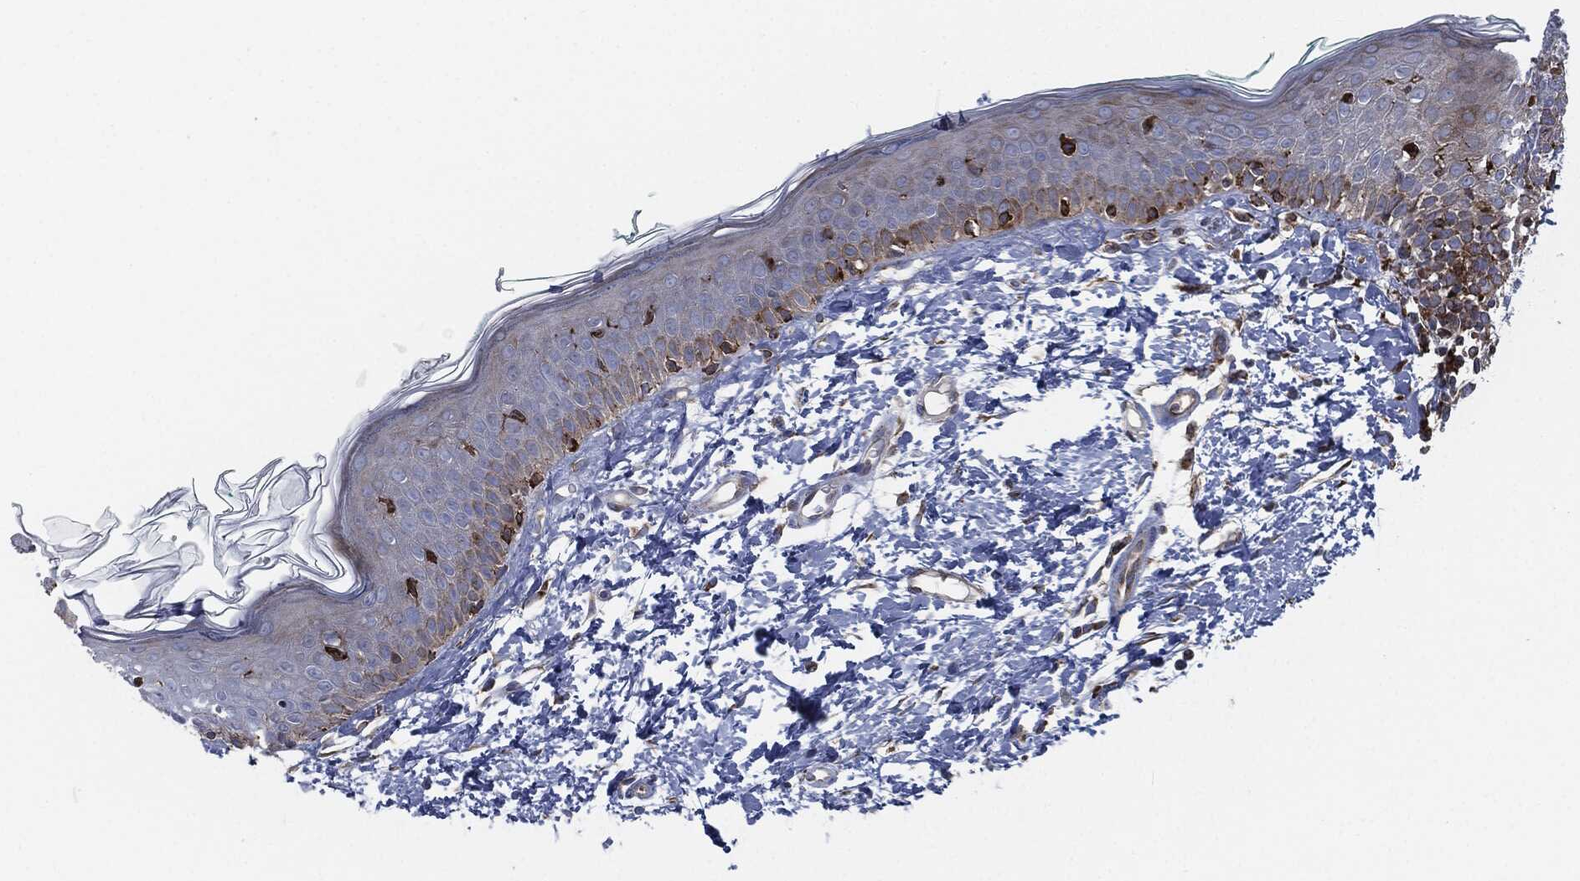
{"staining": {"intensity": "negative", "quantity": "none", "location": "none"}, "tissue": "skin", "cell_type": "Fibroblasts", "image_type": "normal", "snomed": [{"axis": "morphology", "description": "Normal tissue, NOS"}, {"axis": "morphology", "description": "Basal cell carcinoma"}, {"axis": "topography", "description": "Skin"}], "caption": "This is an IHC micrograph of unremarkable skin. There is no expression in fibroblasts.", "gene": "CALR", "patient": {"sex": "male", "age": 33}}